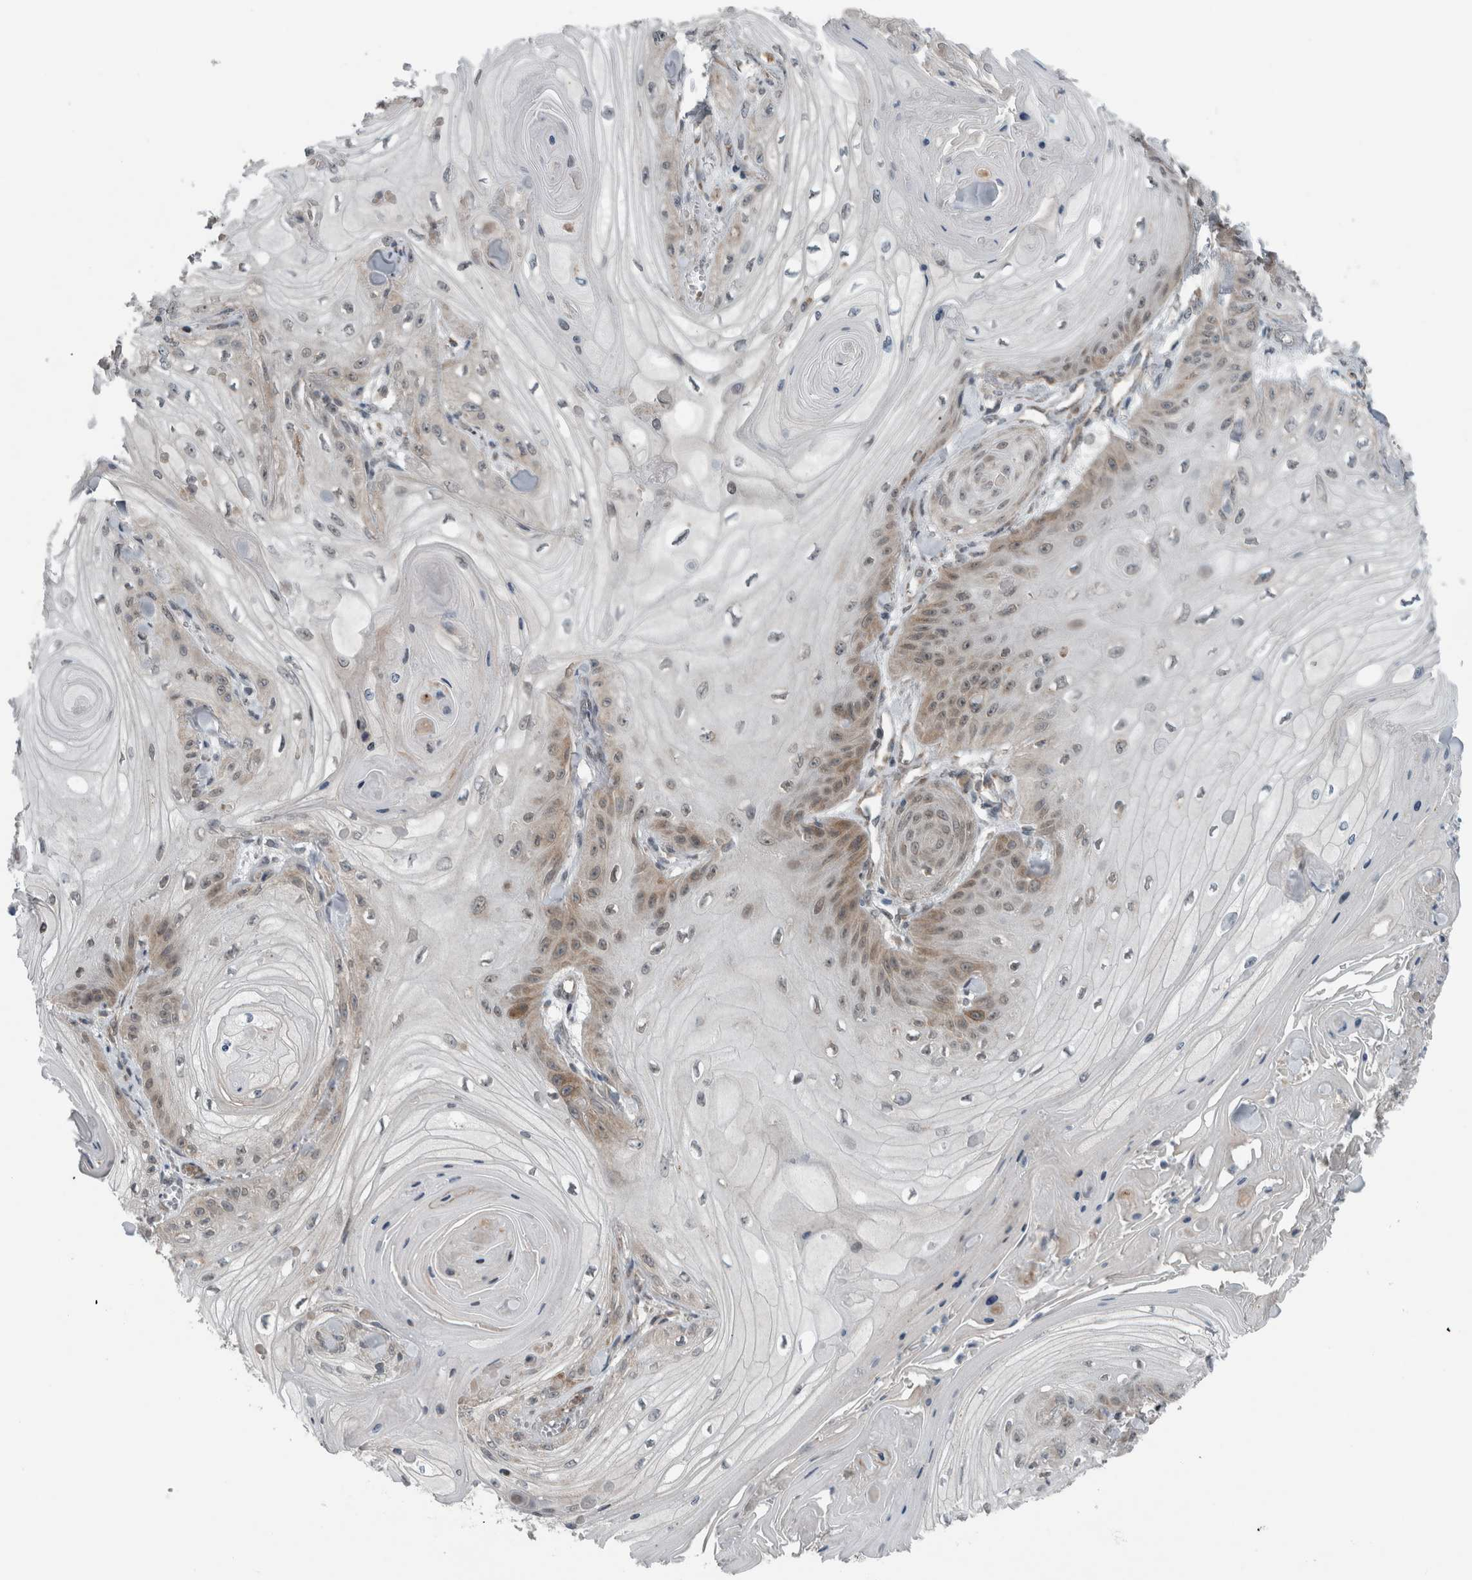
{"staining": {"intensity": "weak", "quantity": "<25%", "location": "cytoplasmic/membranous"}, "tissue": "skin cancer", "cell_type": "Tumor cells", "image_type": "cancer", "snomed": [{"axis": "morphology", "description": "Squamous cell carcinoma, NOS"}, {"axis": "topography", "description": "Skin"}], "caption": "Skin cancer (squamous cell carcinoma) stained for a protein using IHC displays no staining tumor cells.", "gene": "GBA2", "patient": {"sex": "male", "age": 74}}